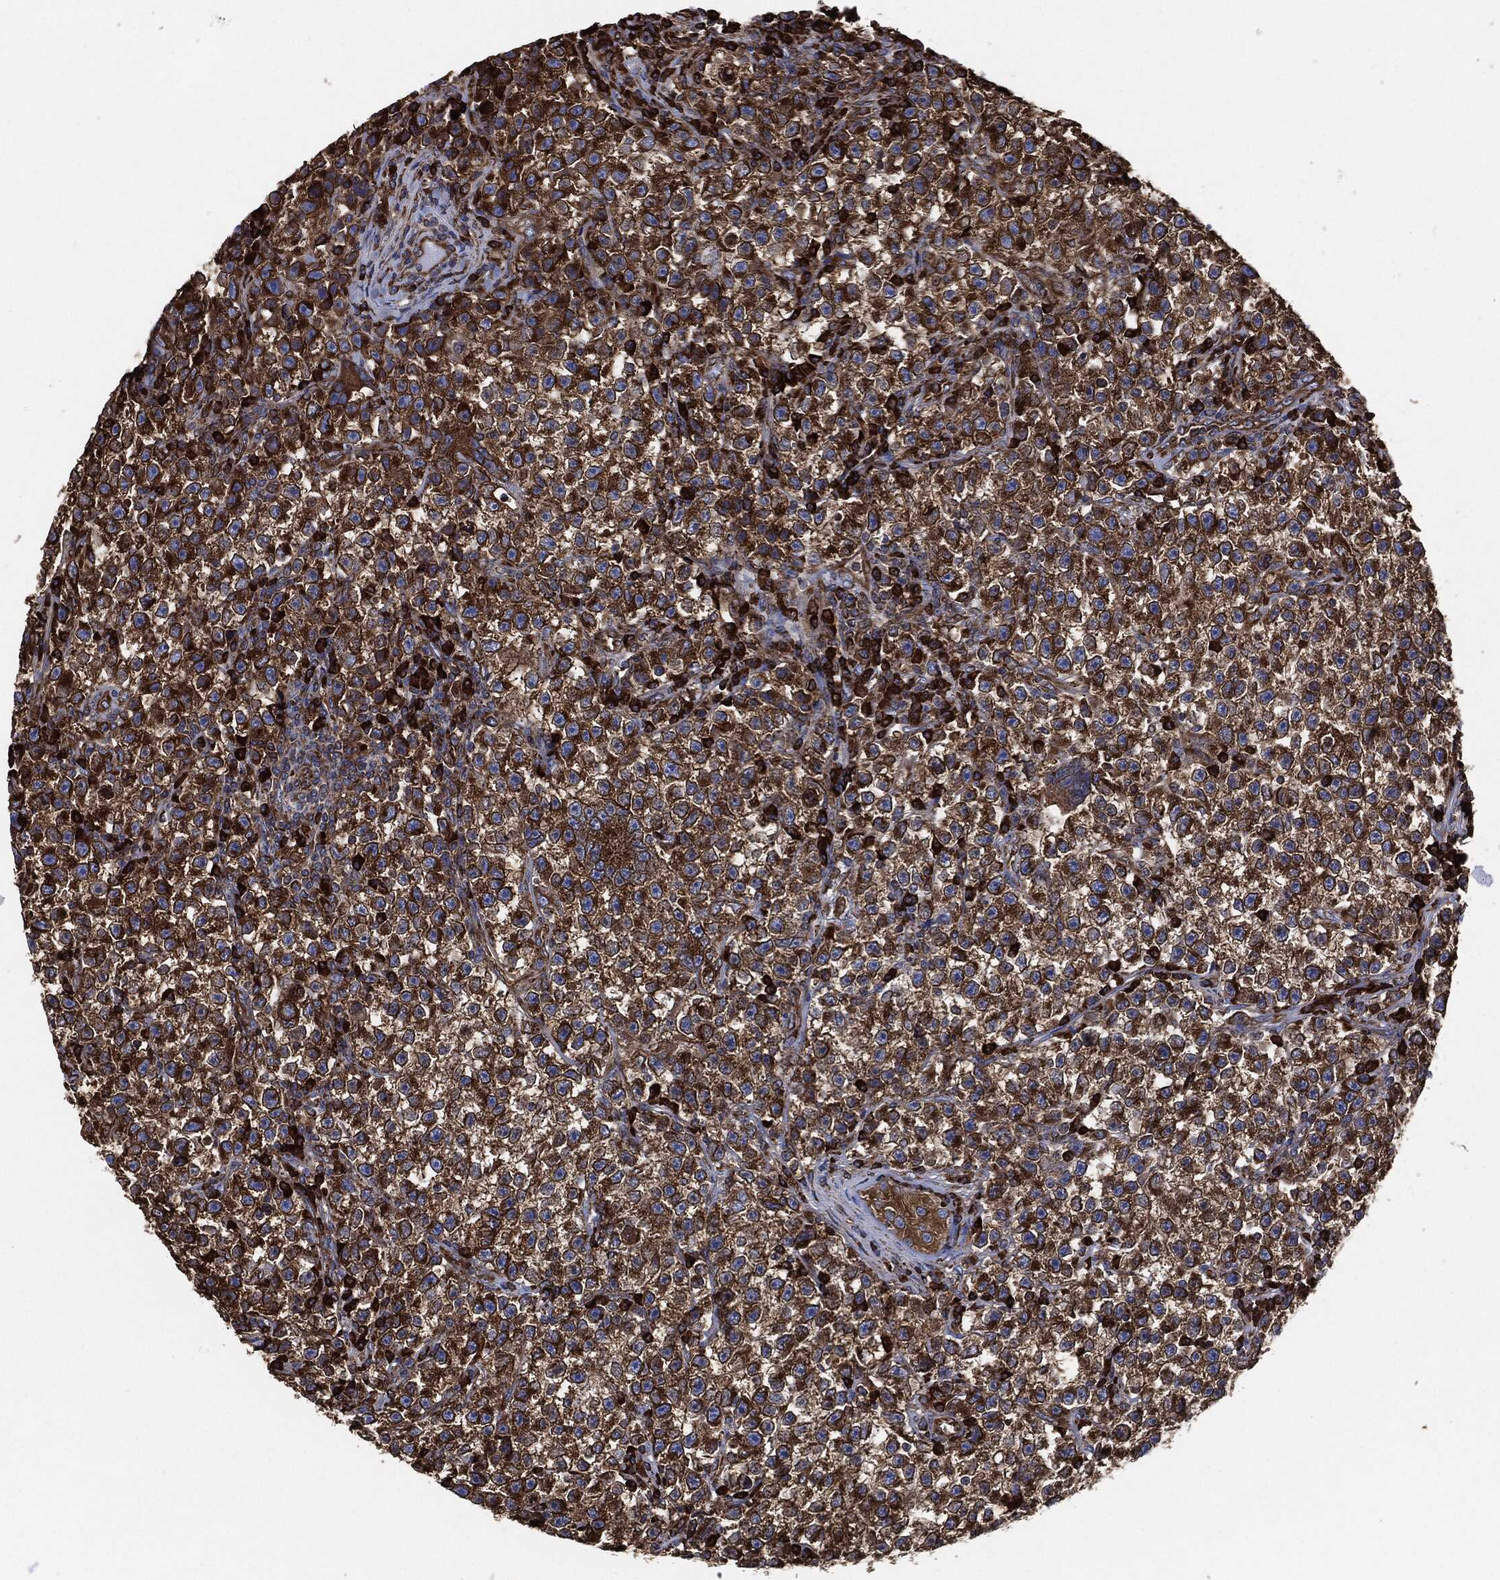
{"staining": {"intensity": "strong", "quantity": ">75%", "location": "cytoplasmic/membranous"}, "tissue": "testis cancer", "cell_type": "Tumor cells", "image_type": "cancer", "snomed": [{"axis": "morphology", "description": "Seminoma, NOS"}, {"axis": "topography", "description": "Testis"}], "caption": "Seminoma (testis) was stained to show a protein in brown. There is high levels of strong cytoplasmic/membranous staining in about >75% of tumor cells.", "gene": "AMFR", "patient": {"sex": "male", "age": 22}}